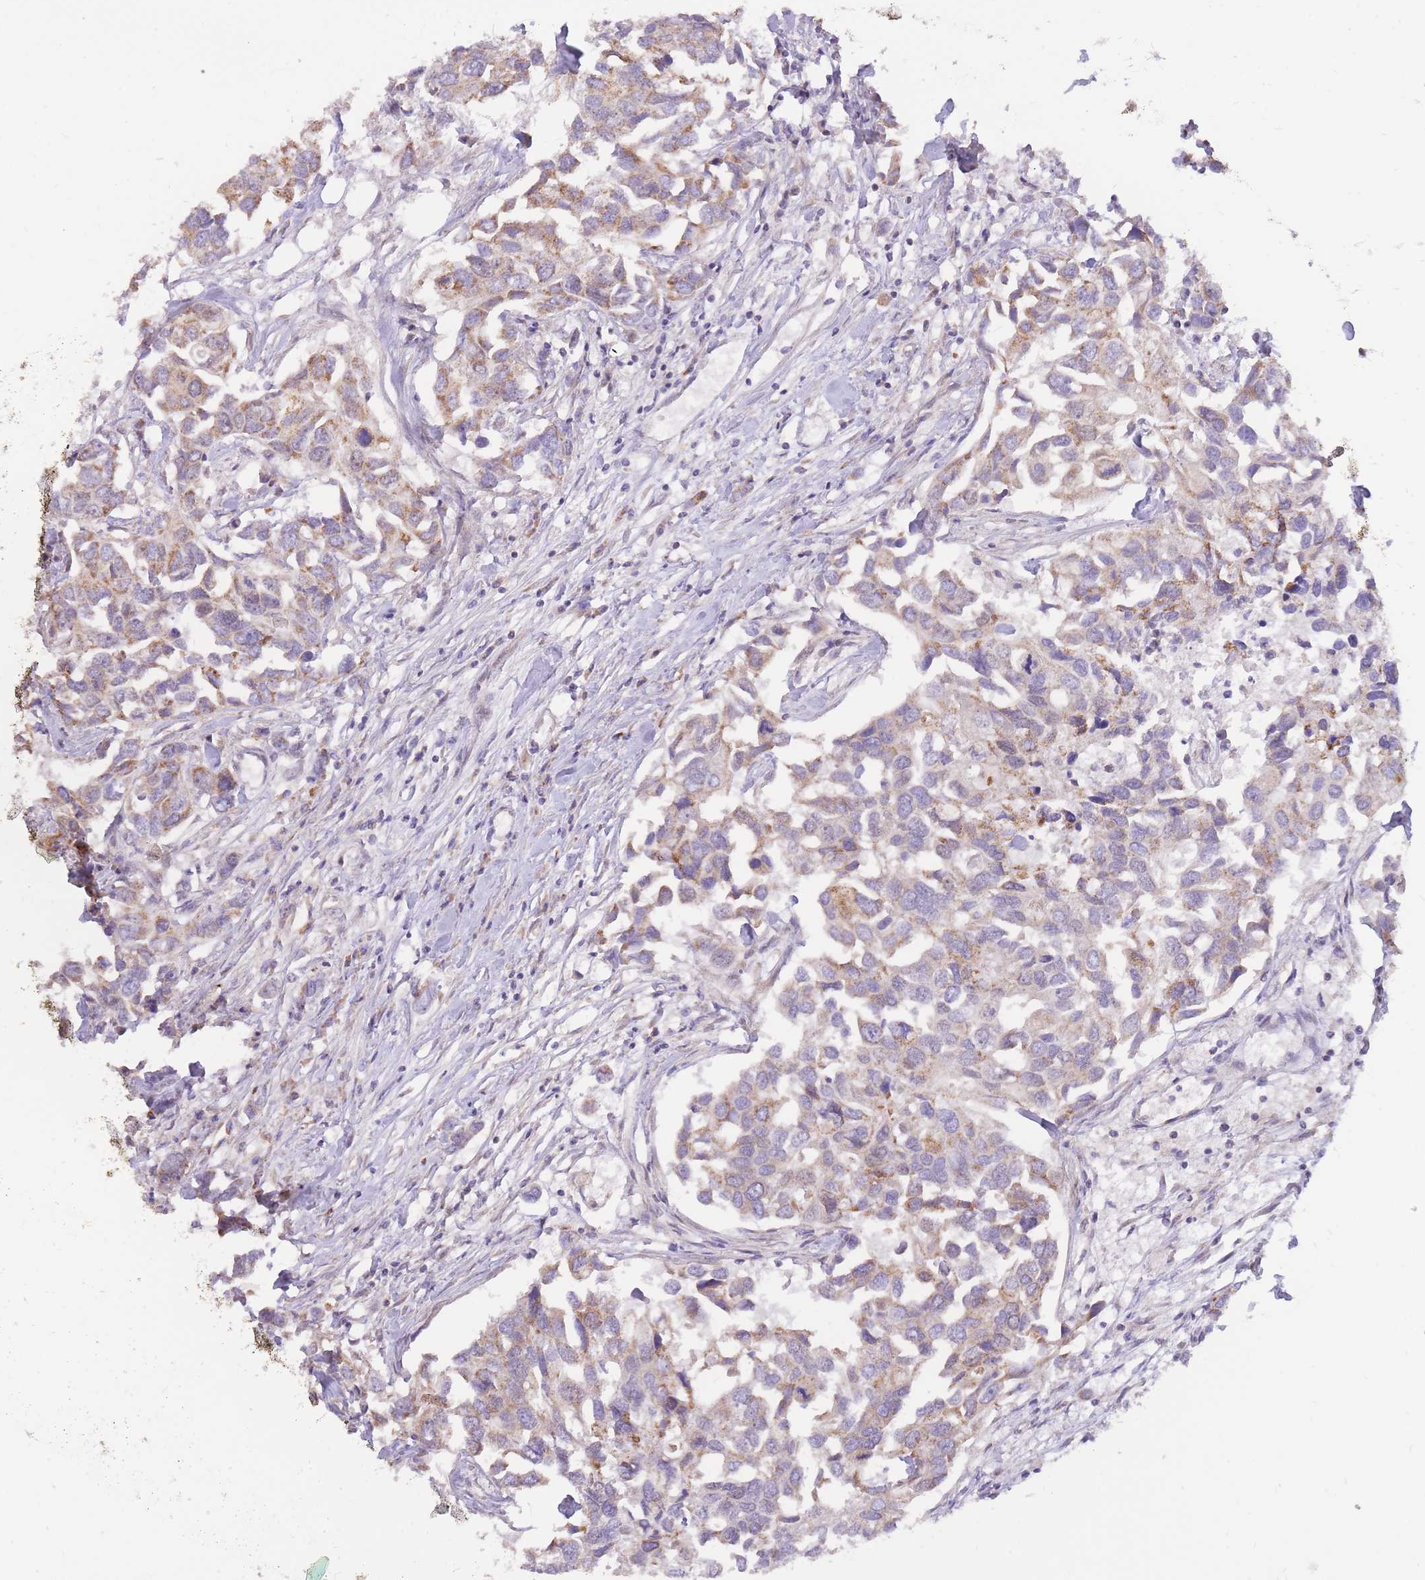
{"staining": {"intensity": "moderate", "quantity": ">75%", "location": "cytoplasmic/membranous"}, "tissue": "breast cancer", "cell_type": "Tumor cells", "image_type": "cancer", "snomed": [{"axis": "morphology", "description": "Duct carcinoma"}, {"axis": "topography", "description": "Breast"}], "caption": "A medium amount of moderate cytoplasmic/membranous staining is seen in approximately >75% of tumor cells in breast cancer (invasive ductal carcinoma) tissue. (DAB IHC, brown staining for protein, blue staining for nuclei).", "gene": "MINDY2", "patient": {"sex": "female", "age": 83}}